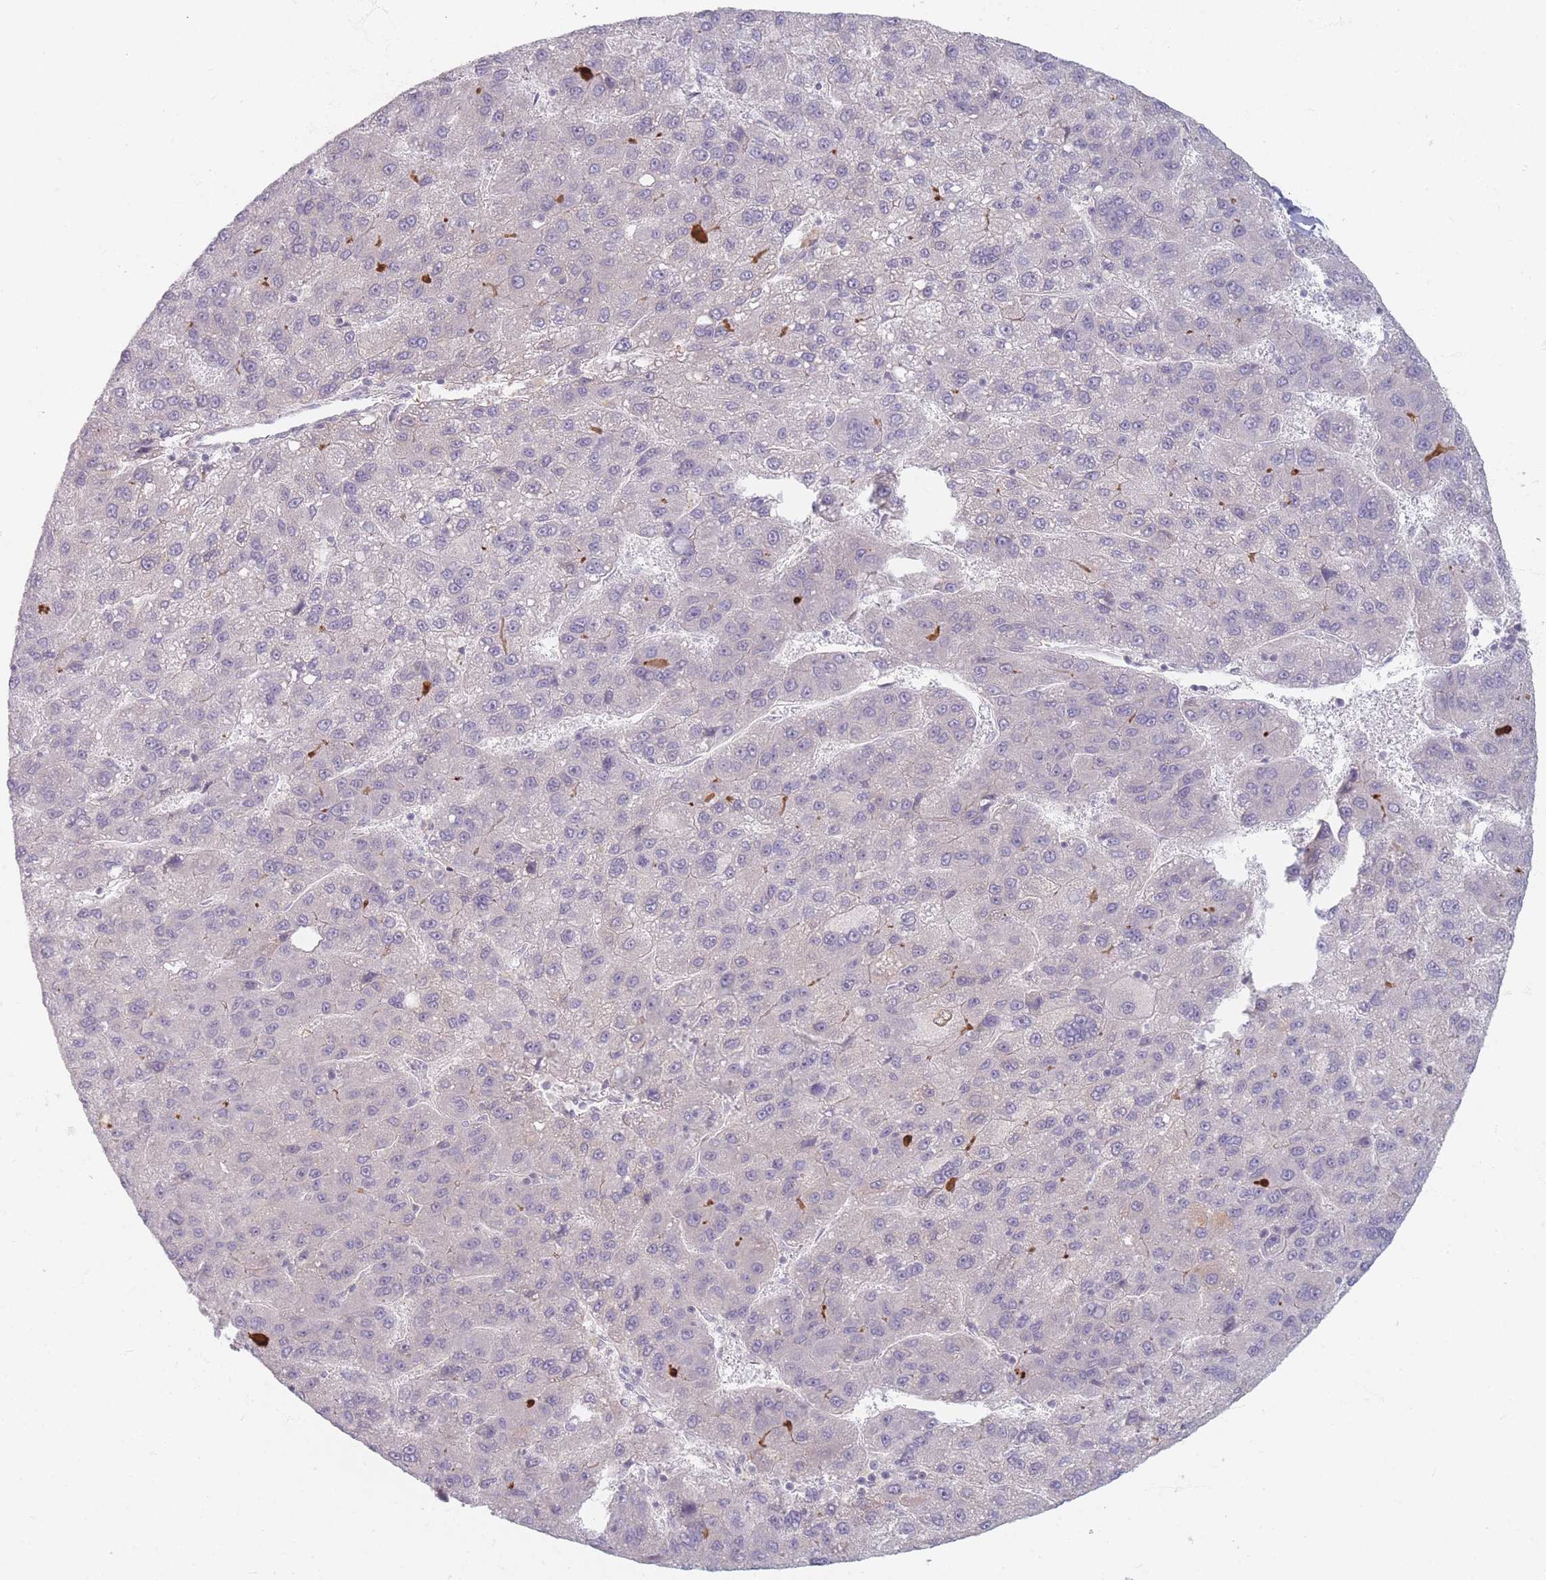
{"staining": {"intensity": "negative", "quantity": "none", "location": "none"}, "tissue": "liver cancer", "cell_type": "Tumor cells", "image_type": "cancer", "snomed": [{"axis": "morphology", "description": "Carcinoma, Hepatocellular, NOS"}, {"axis": "topography", "description": "Liver"}], "caption": "A high-resolution micrograph shows immunohistochemistry staining of liver hepatocellular carcinoma, which exhibits no significant positivity in tumor cells.", "gene": "TMOD1", "patient": {"sex": "female", "age": 82}}